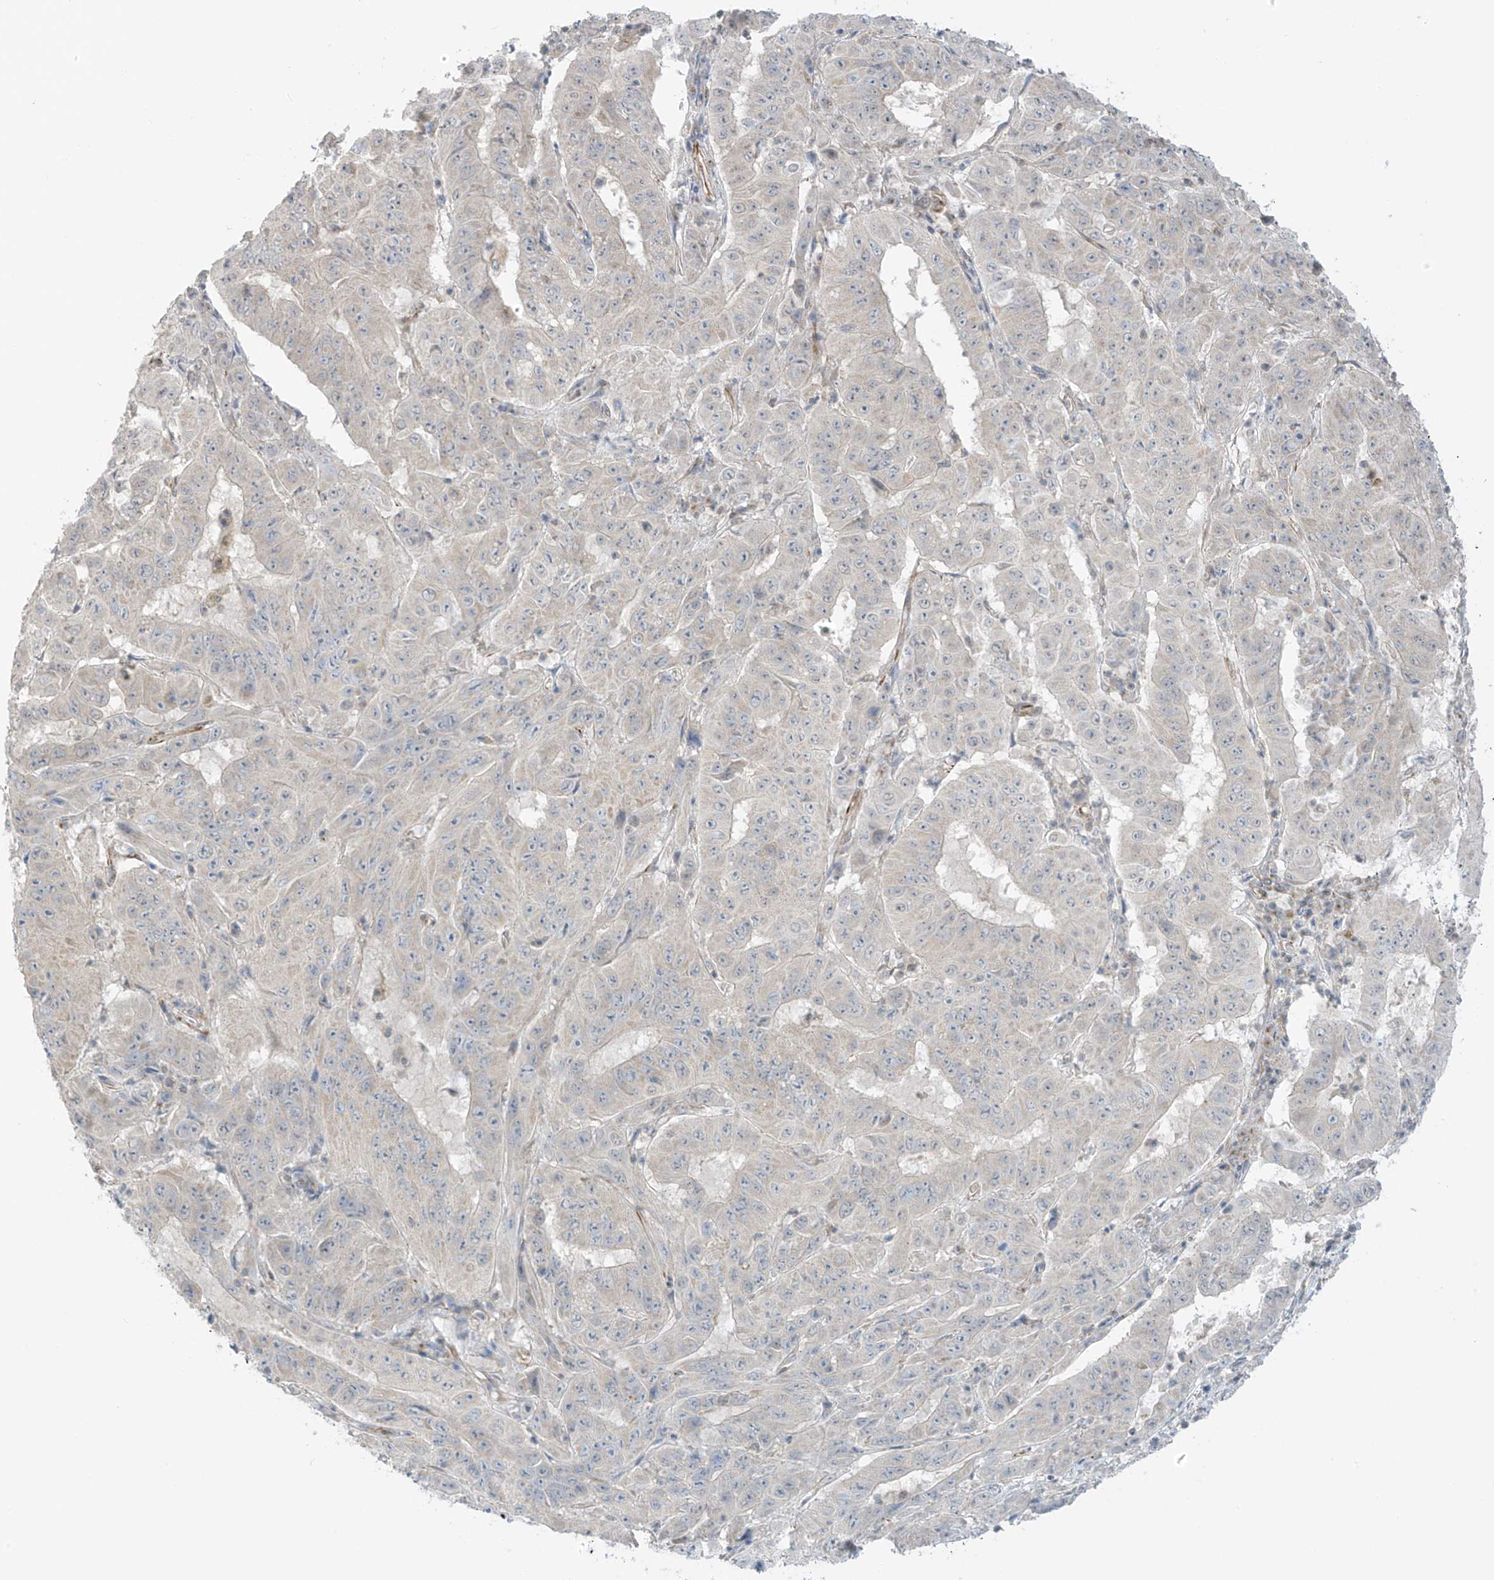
{"staining": {"intensity": "negative", "quantity": "none", "location": "none"}, "tissue": "pancreatic cancer", "cell_type": "Tumor cells", "image_type": "cancer", "snomed": [{"axis": "morphology", "description": "Adenocarcinoma, NOS"}, {"axis": "topography", "description": "Pancreas"}], "caption": "DAB (3,3'-diaminobenzidine) immunohistochemical staining of pancreatic cancer shows no significant staining in tumor cells.", "gene": "HS6ST2", "patient": {"sex": "male", "age": 63}}